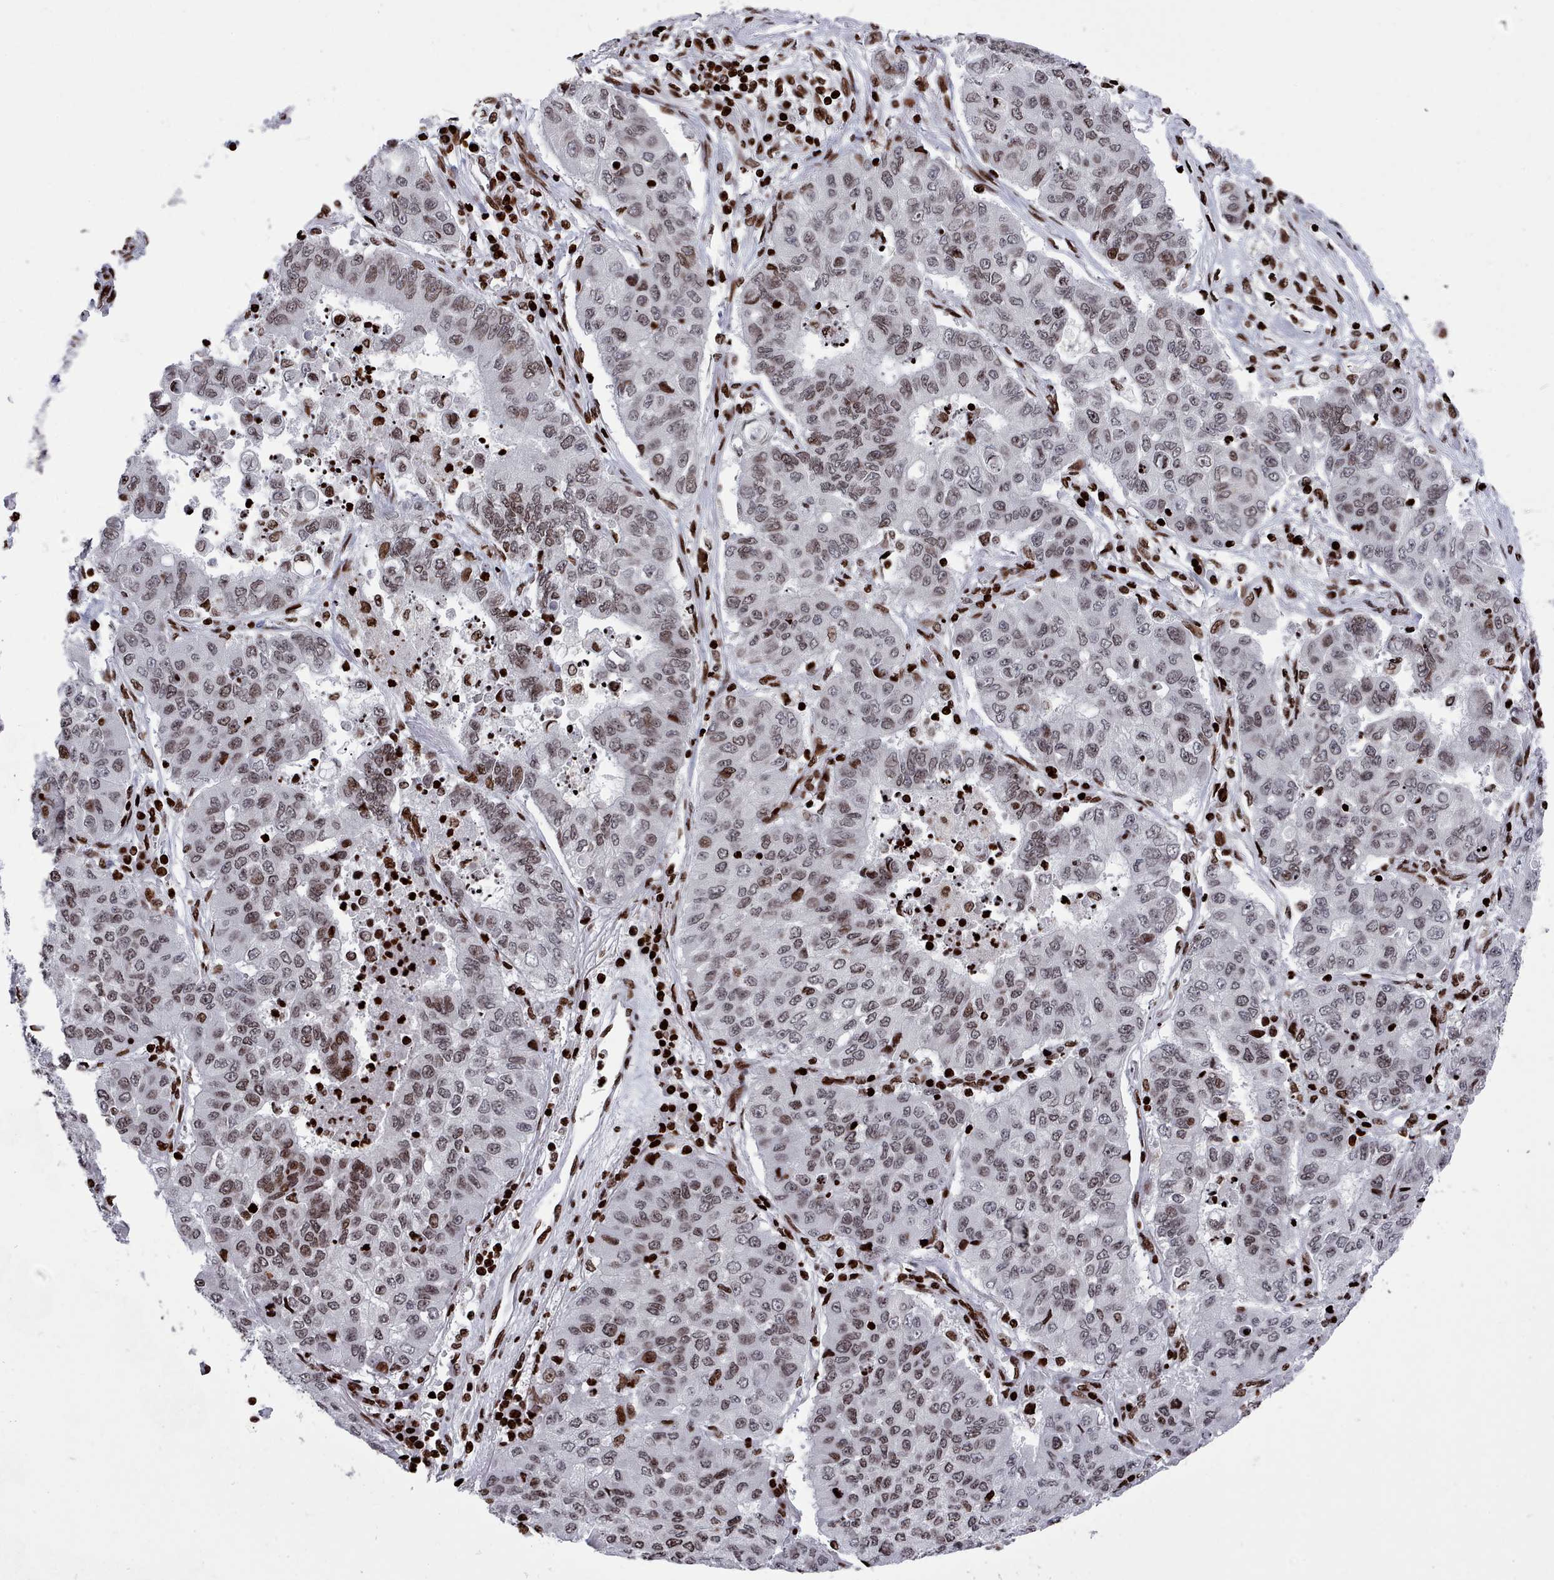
{"staining": {"intensity": "moderate", "quantity": ">75%", "location": "nuclear"}, "tissue": "lung cancer", "cell_type": "Tumor cells", "image_type": "cancer", "snomed": [{"axis": "morphology", "description": "Squamous cell carcinoma, NOS"}, {"axis": "topography", "description": "Lung"}], "caption": "Protein expression analysis of human lung cancer reveals moderate nuclear staining in about >75% of tumor cells.", "gene": "PCDHB12", "patient": {"sex": "male", "age": 74}}